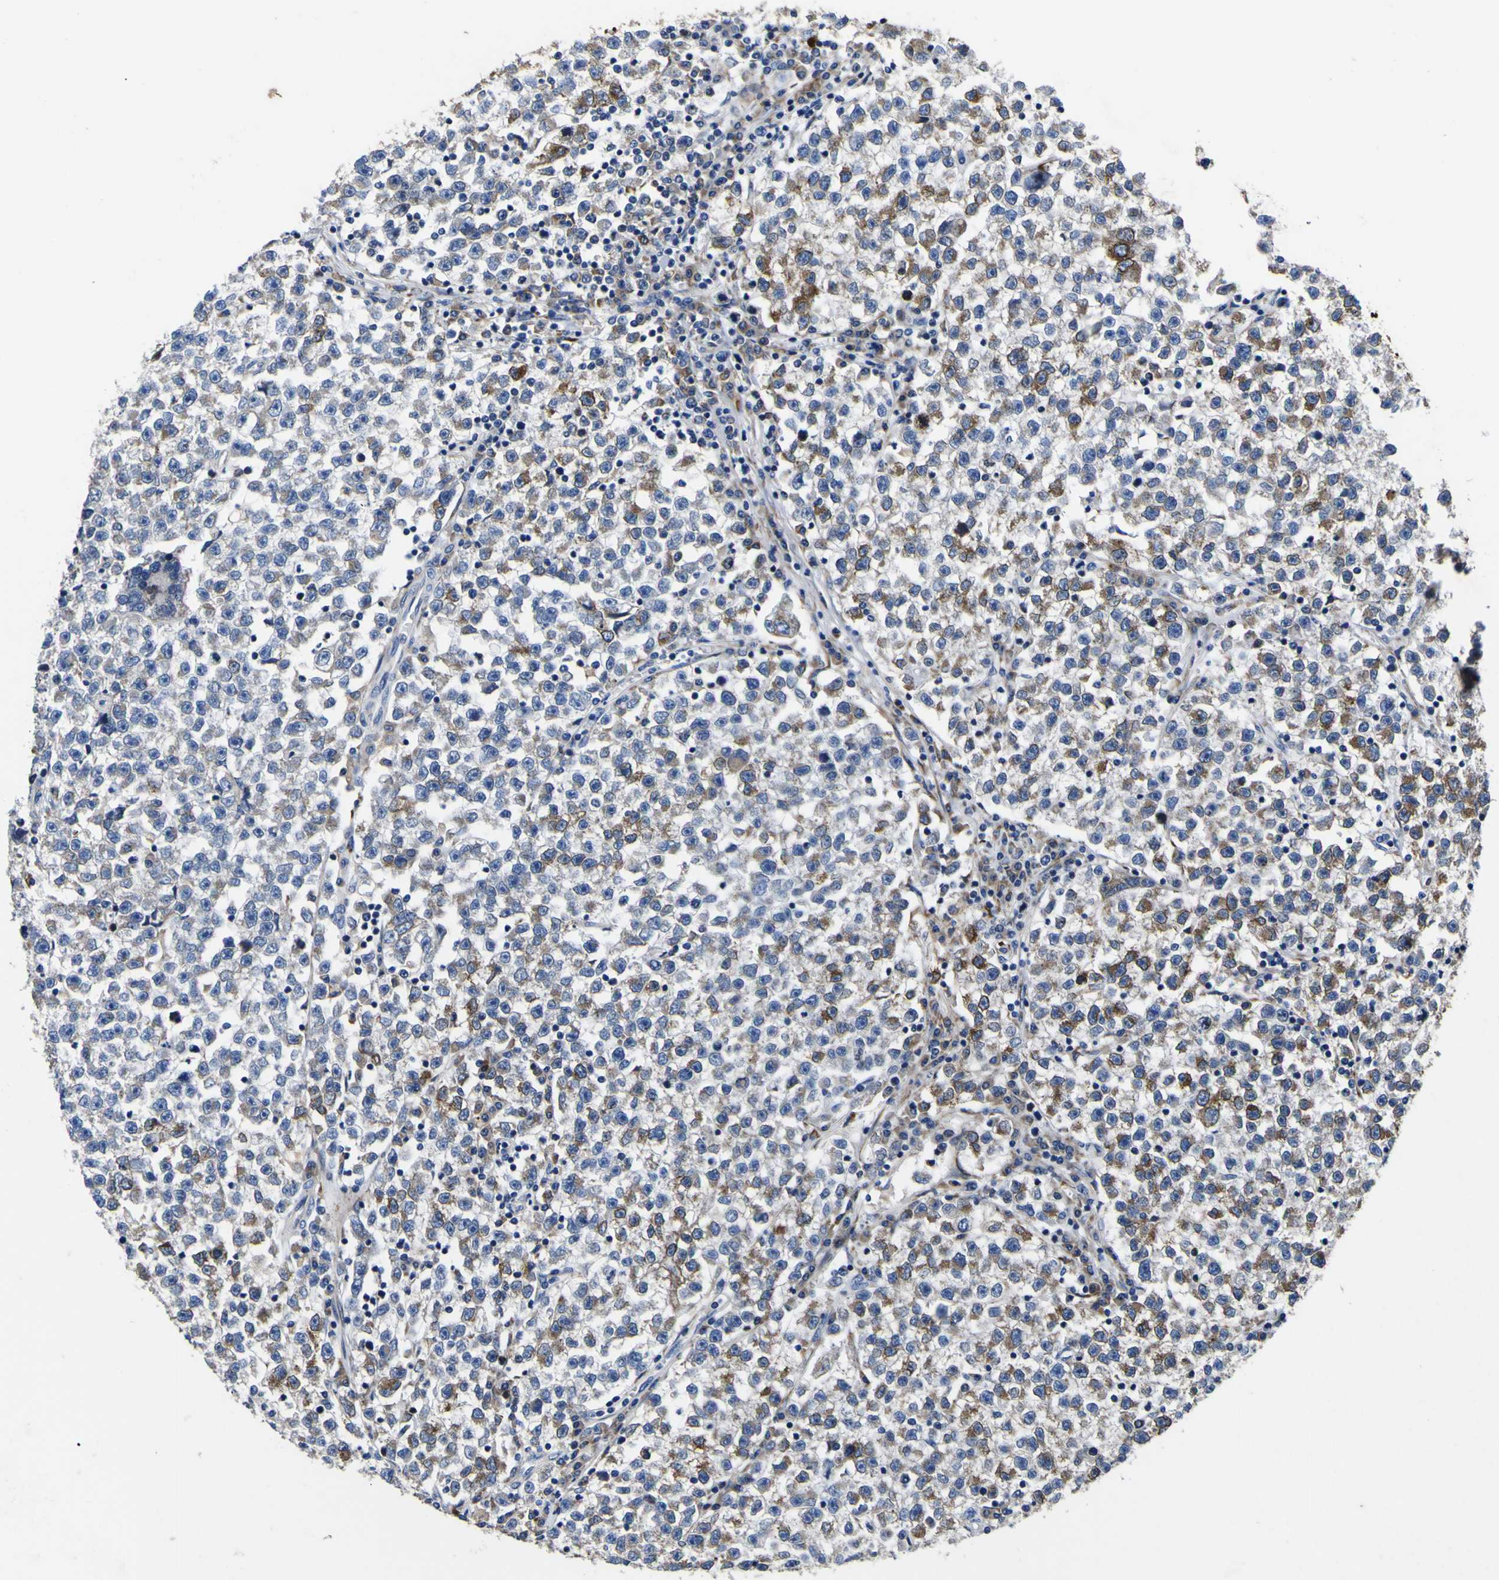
{"staining": {"intensity": "moderate", "quantity": "25%-75%", "location": "cytoplasmic/membranous"}, "tissue": "testis cancer", "cell_type": "Tumor cells", "image_type": "cancer", "snomed": [{"axis": "morphology", "description": "Seminoma, NOS"}, {"axis": "topography", "description": "Testis"}], "caption": "Immunohistochemistry (DAB) staining of human testis cancer displays moderate cytoplasmic/membranous protein staining in about 25%-75% of tumor cells.", "gene": "SCD", "patient": {"sex": "male", "age": 22}}